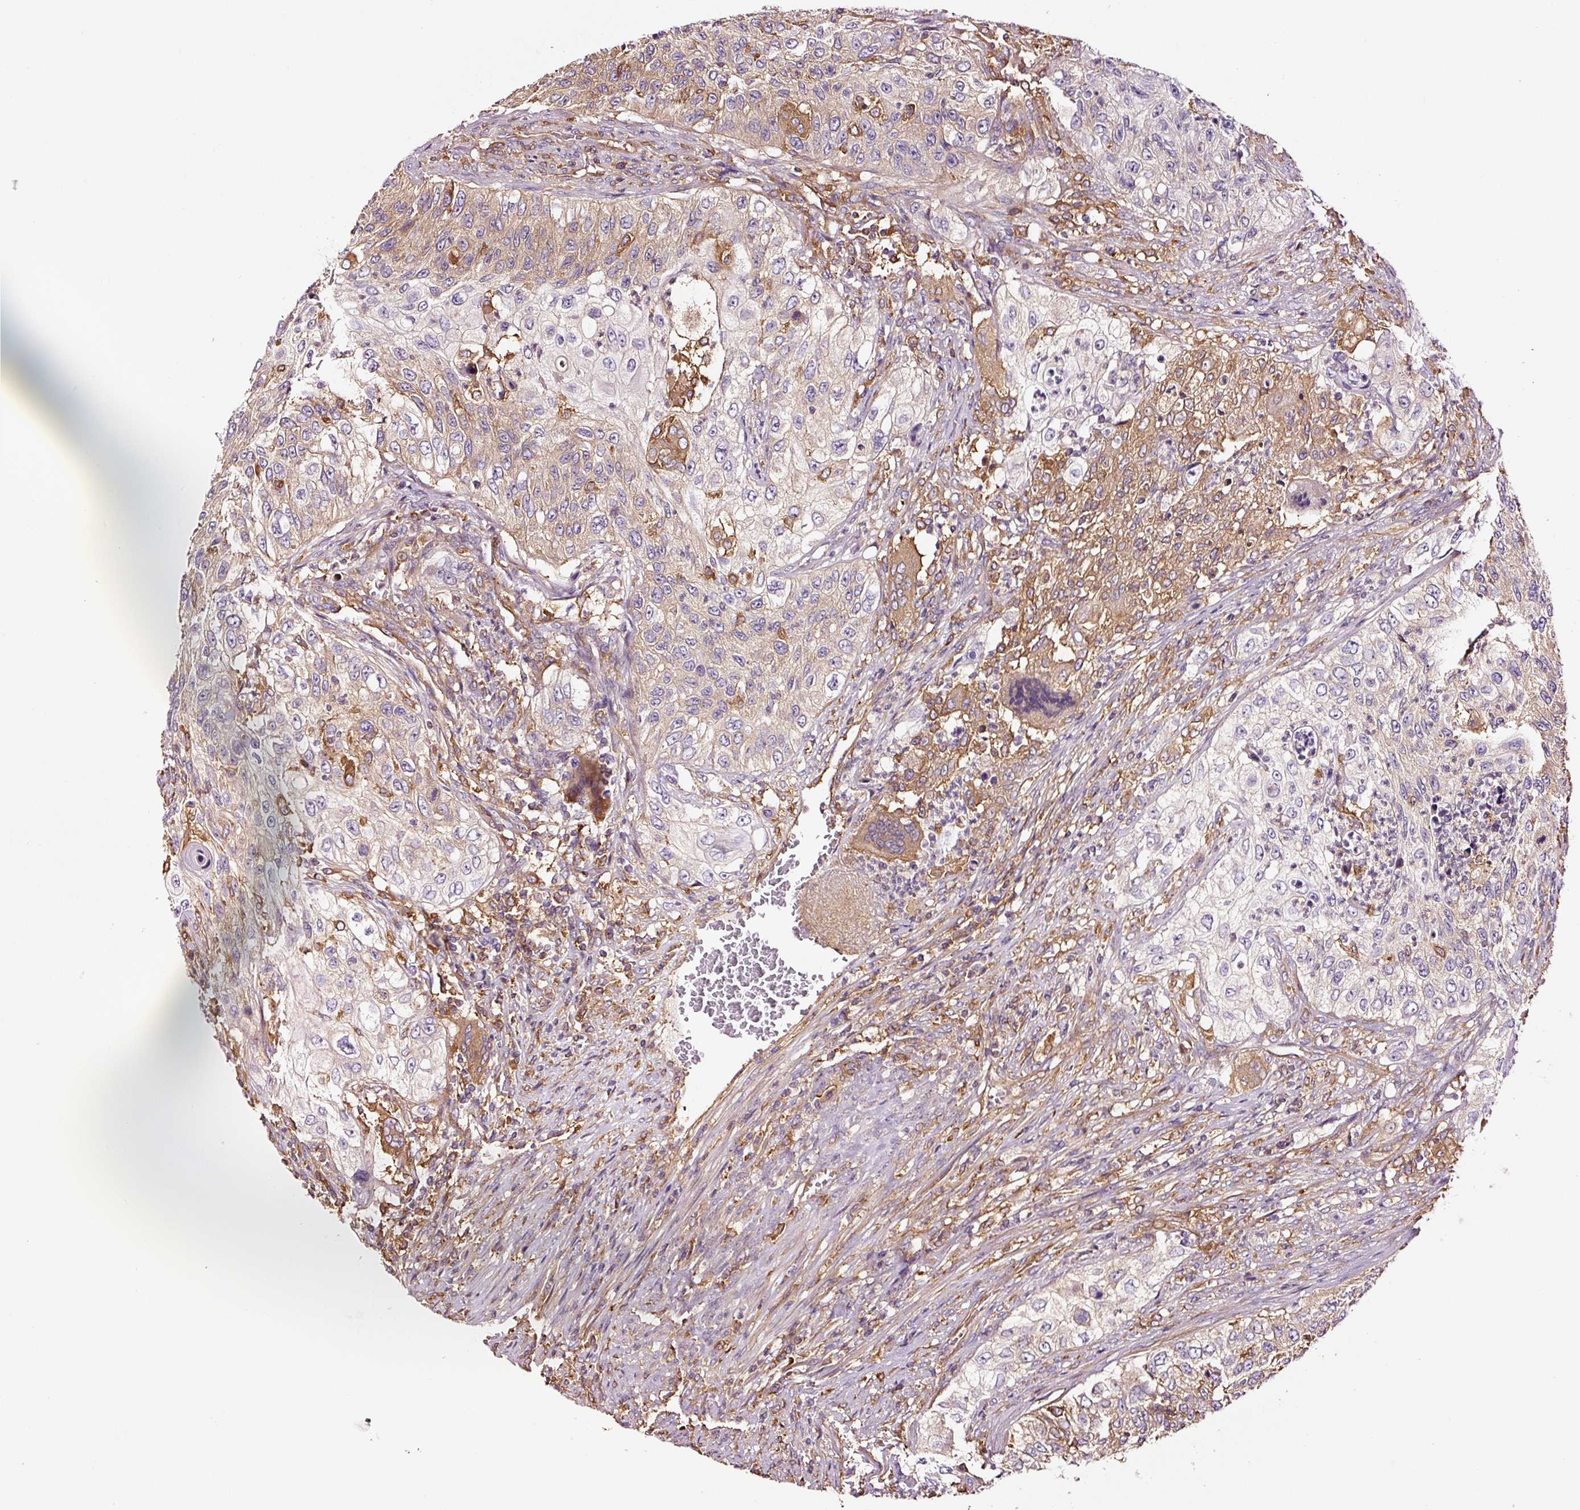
{"staining": {"intensity": "weak", "quantity": "25%-75%", "location": "cytoplasmic/membranous"}, "tissue": "urothelial cancer", "cell_type": "Tumor cells", "image_type": "cancer", "snomed": [{"axis": "morphology", "description": "Urothelial carcinoma, High grade"}, {"axis": "topography", "description": "Urinary bladder"}], "caption": "The photomicrograph exhibits staining of high-grade urothelial carcinoma, revealing weak cytoplasmic/membranous protein staining (brown color) within tumor cells. The protein of interest is stained brown, and the nuclei are stained in blue (DAB (3,3'-diaminobenzidine) IHC with brightfield microscopy, high magnification).", "gene": "METAP1", "patient": {"sex": "female", "age": 60}}